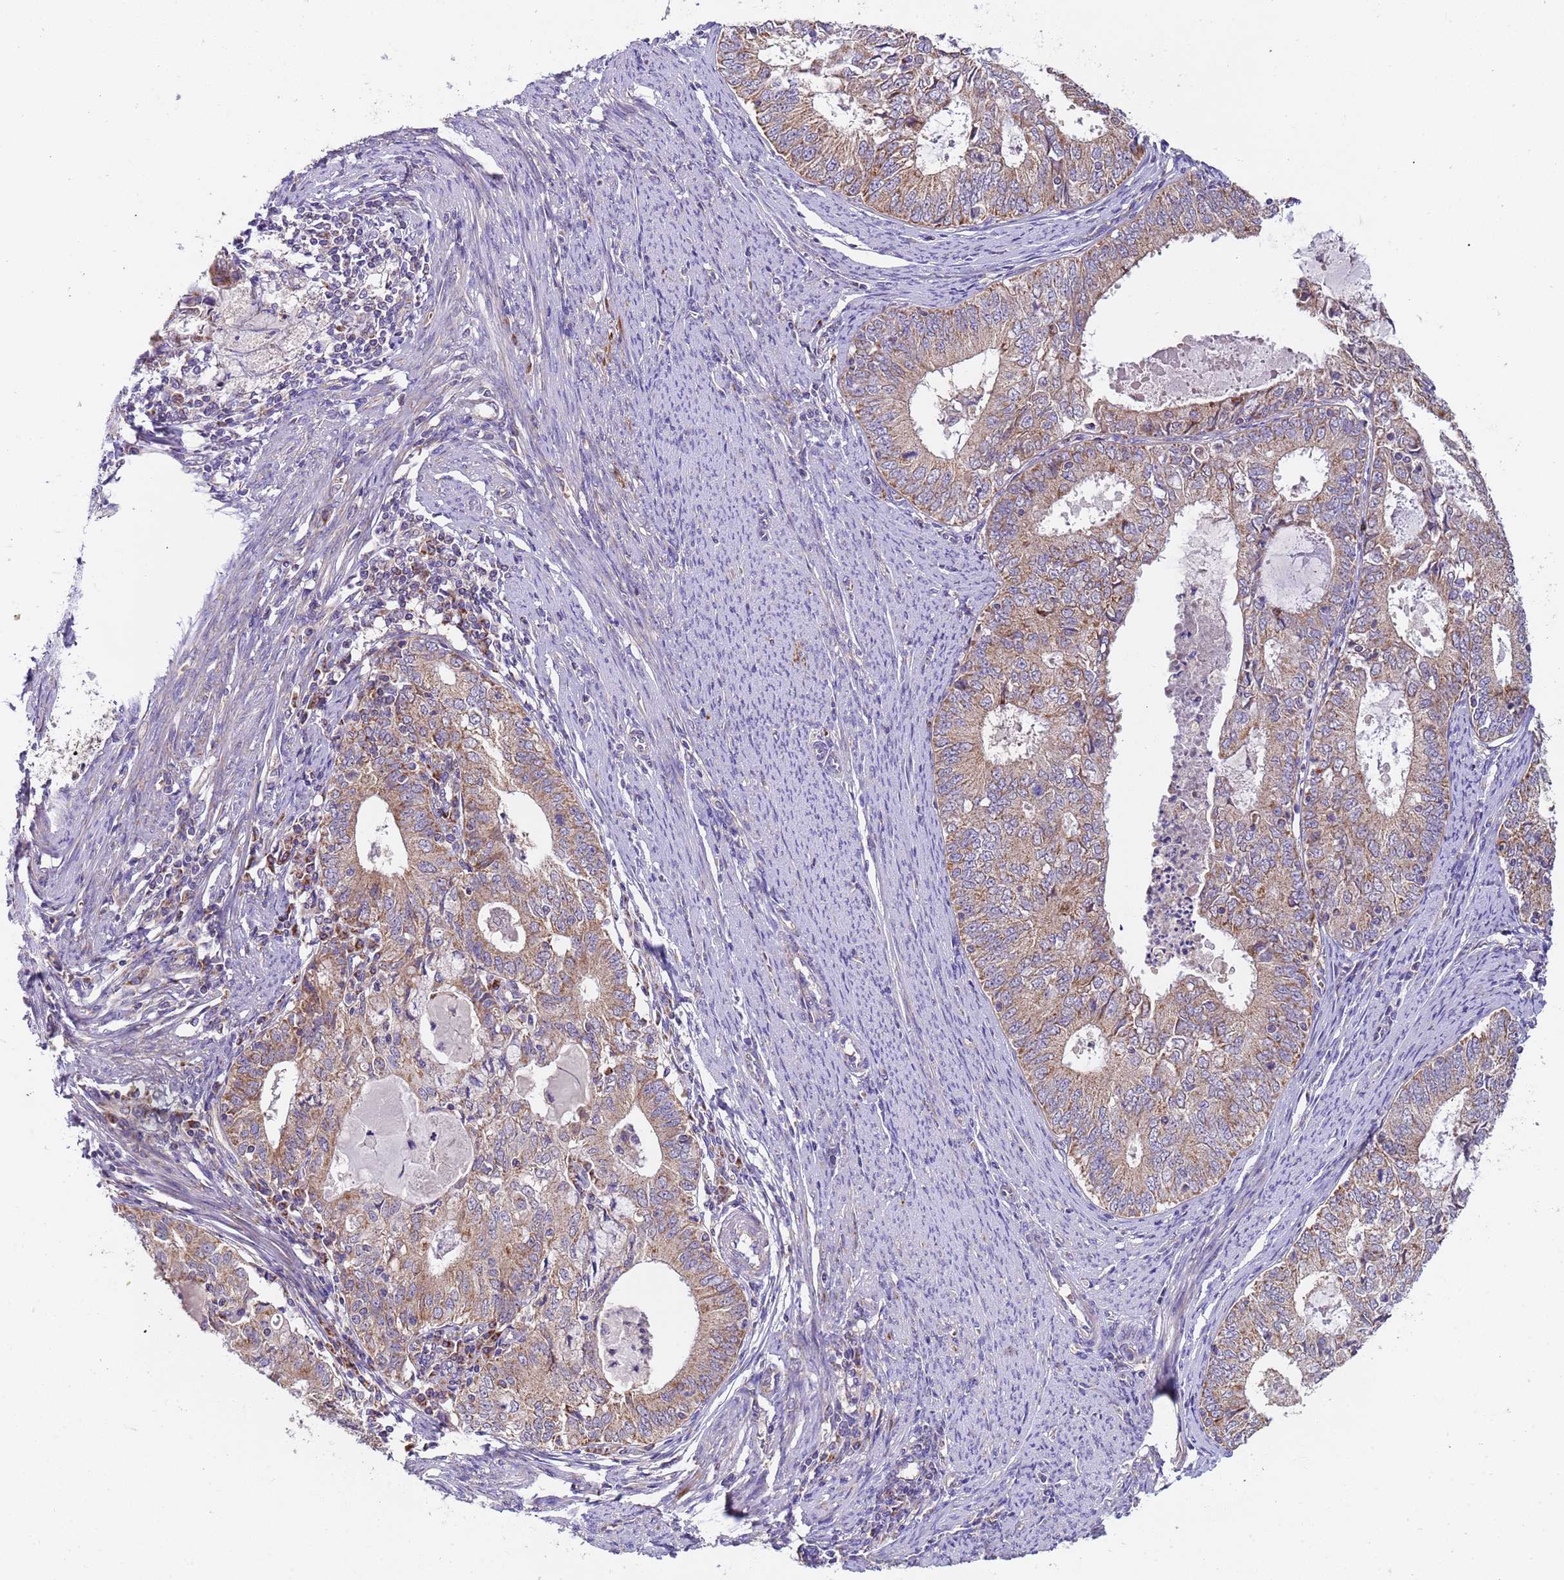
{"staining": {"intensity": "moderate", "quantity": ">75%", "location": "cytoplasmic/membranous"}, "tissue": "endometrial cancer", "cell_type": "Tumor cells", "image_type": "cancer", "snomed": [{"axis": "morphology", "description": "Adenocarcinoma, NOS"}, {"axis": "topography", "description": "Endometrium"}], "caption": "Protein expression analysis of human endometrial cancer (adenocarcinoma) reveals moderate cytoplasmic/membranous expression in approximately >75% of tumor cells.", "gene": "TMEM126A", "patient": {"sex": "female", "age": 57}}